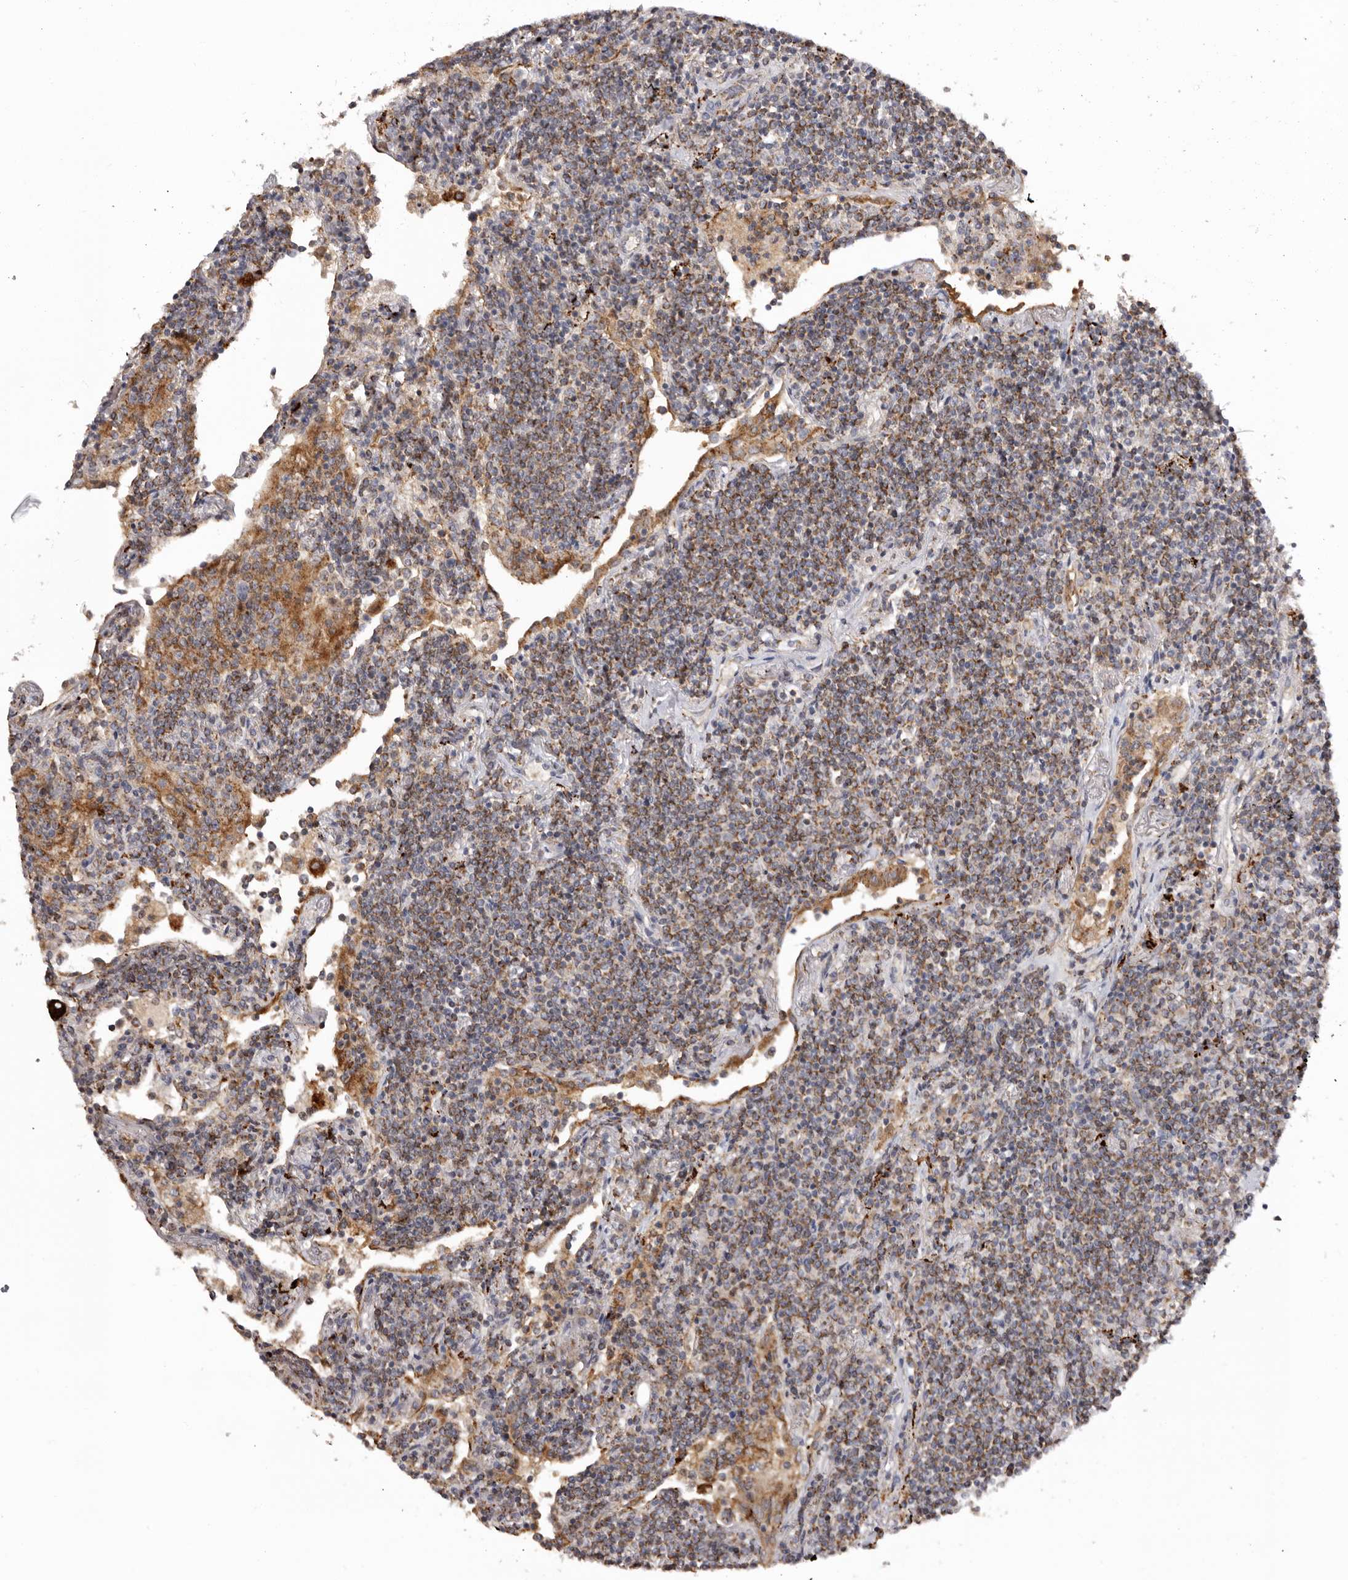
{"staining": {"intensity": "moderate", "quantity": ">75%", "location": "cytoplasmic/membranous"}, "tissue": "lymphoma", "cell_type": "Tumor cells", "image_type": "cancer", "snomed": [{"axis": "morphology", "description": "Malignant lymphoma, non-Hodgkin's type, Low grade"}, {"axis": "topography", "description": "Lung"}], "caption": "Low-grade malignant lymphoma, non-Hodgkin's type stained with a protein marker demonstrates moderate staining in tumor cells.", "gene": "MECR", "patient": {"sex": "female", "age": 71}}